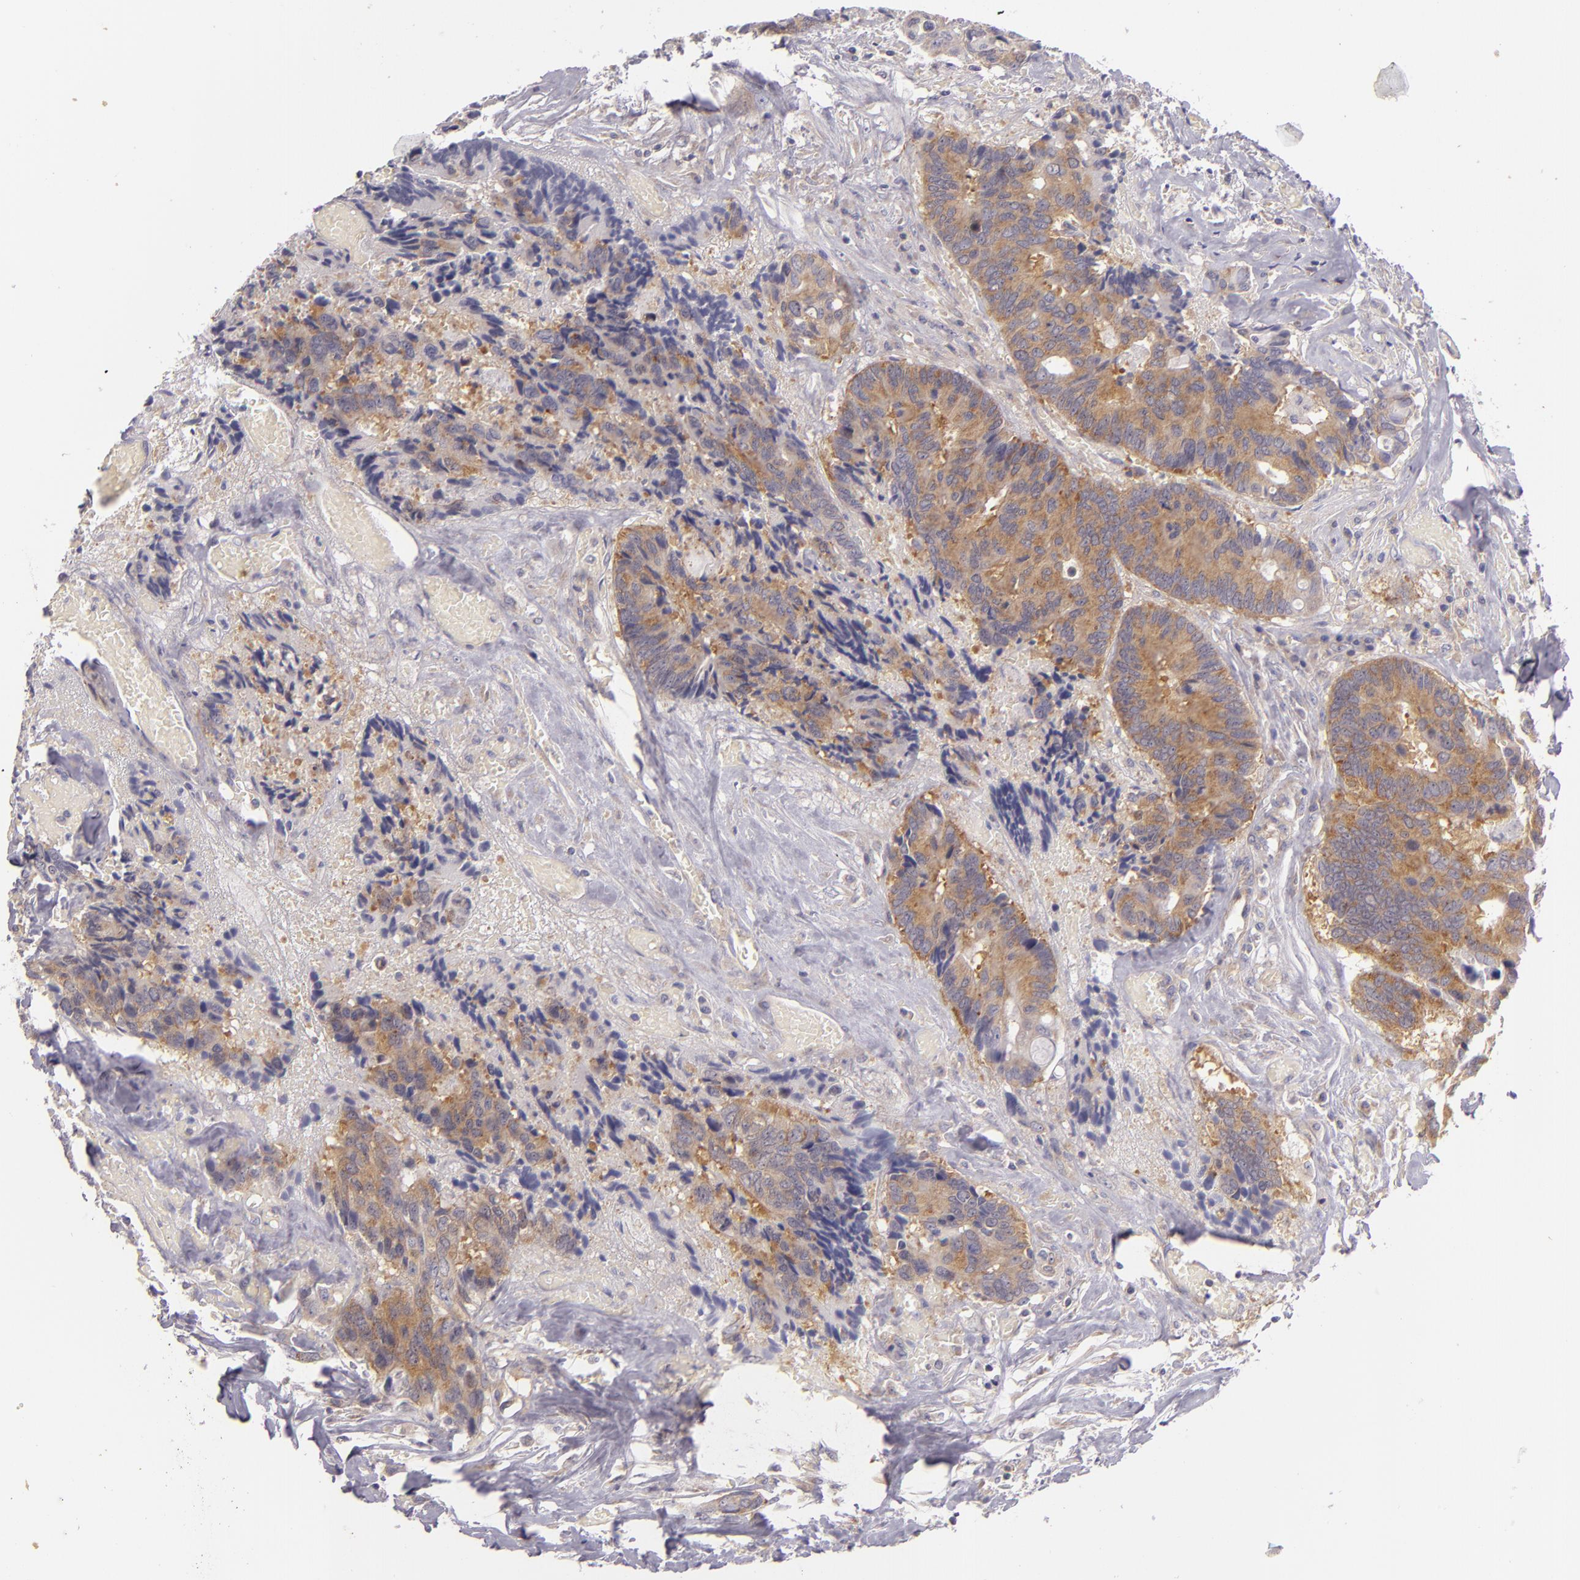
{"staining": {"intensity": "moderate", "quantity": ">75%", "location": "cytoplasmic/membranous"}, "tissue": "colorectal cancer", "cell_type": "Tumor cells", "image_type": "cancer", "snomed": [{"axis": "morphology", "description": "Adenocarcinoma, NOS"}, {"axis": "topography", "description": "Rectum"}], "caption": "A photomicrograph of human colorectal cancer (adenocarcinoma) stained for a protein displays moderate cytoplasmic/membranous brown staining in tumor cells.", "gene": "UPF3B", "patient": {"sex": "male", "age": 55}}